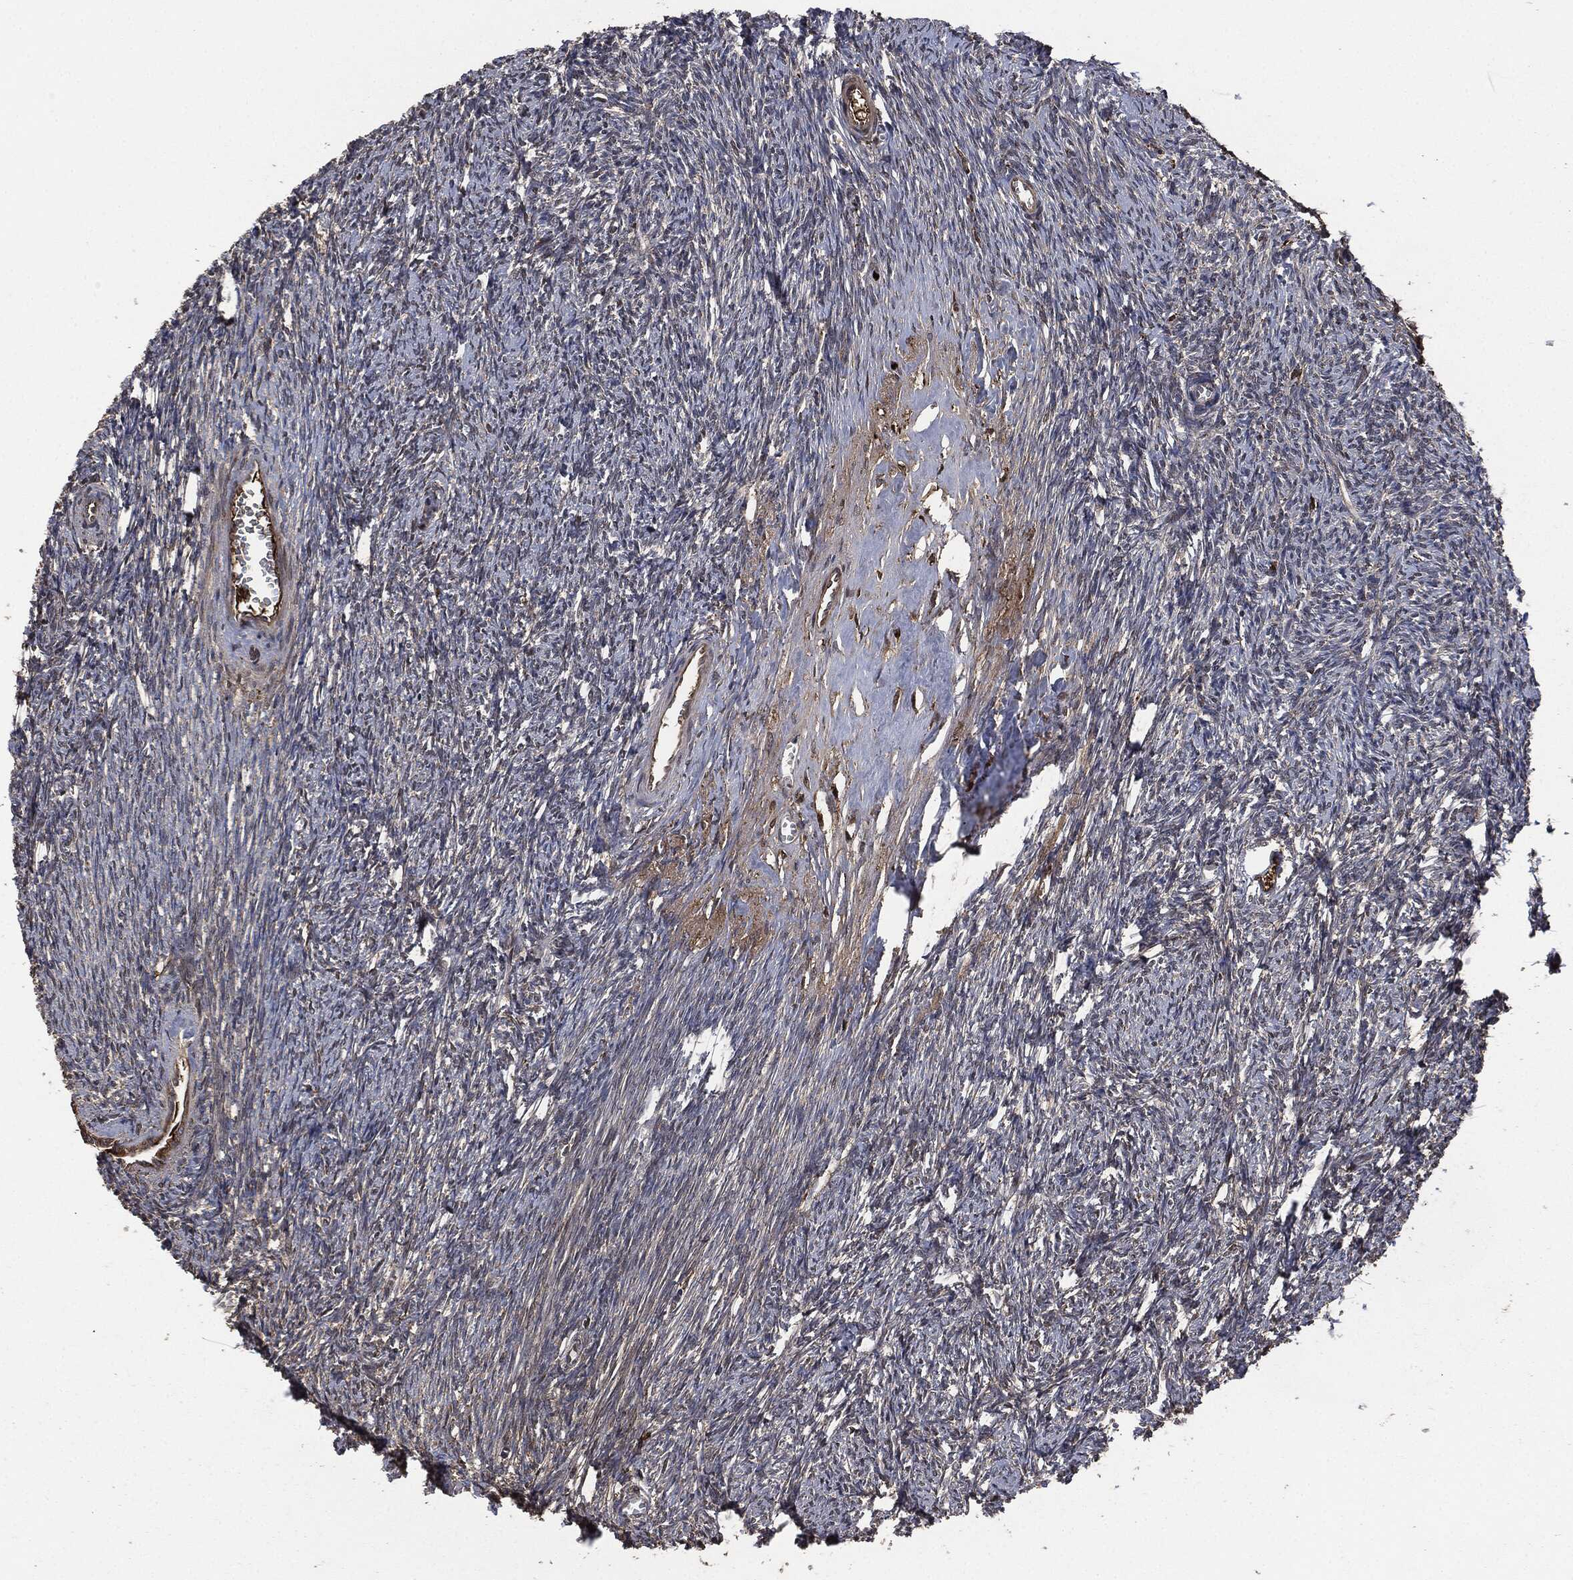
{"staining": {"intensity": "strong", "quantity": ">75%", "location": "cytoplasmic/membranous"}, "tissue": "ovary", "cell_type": "Follicle cells", "image_type": "normal", "snomed": [{"axis": "morphology", "description": "Normal tissue, NOS"}, {"axis": "topography", "description": "Fallopian tube"}, {"axis": "topography", "description": "Ovary"}], "caption": "A brown stain labels strong cytoplasmic/membranous positivity of a protein in follicle cells of benign human ovary. (DAB (3,3'-diaminobenzidine) = brown stain, brightfield microscopy at high magnification).", "gene": "CRABP2", "patient": {"sex": "female", "age": 33}}